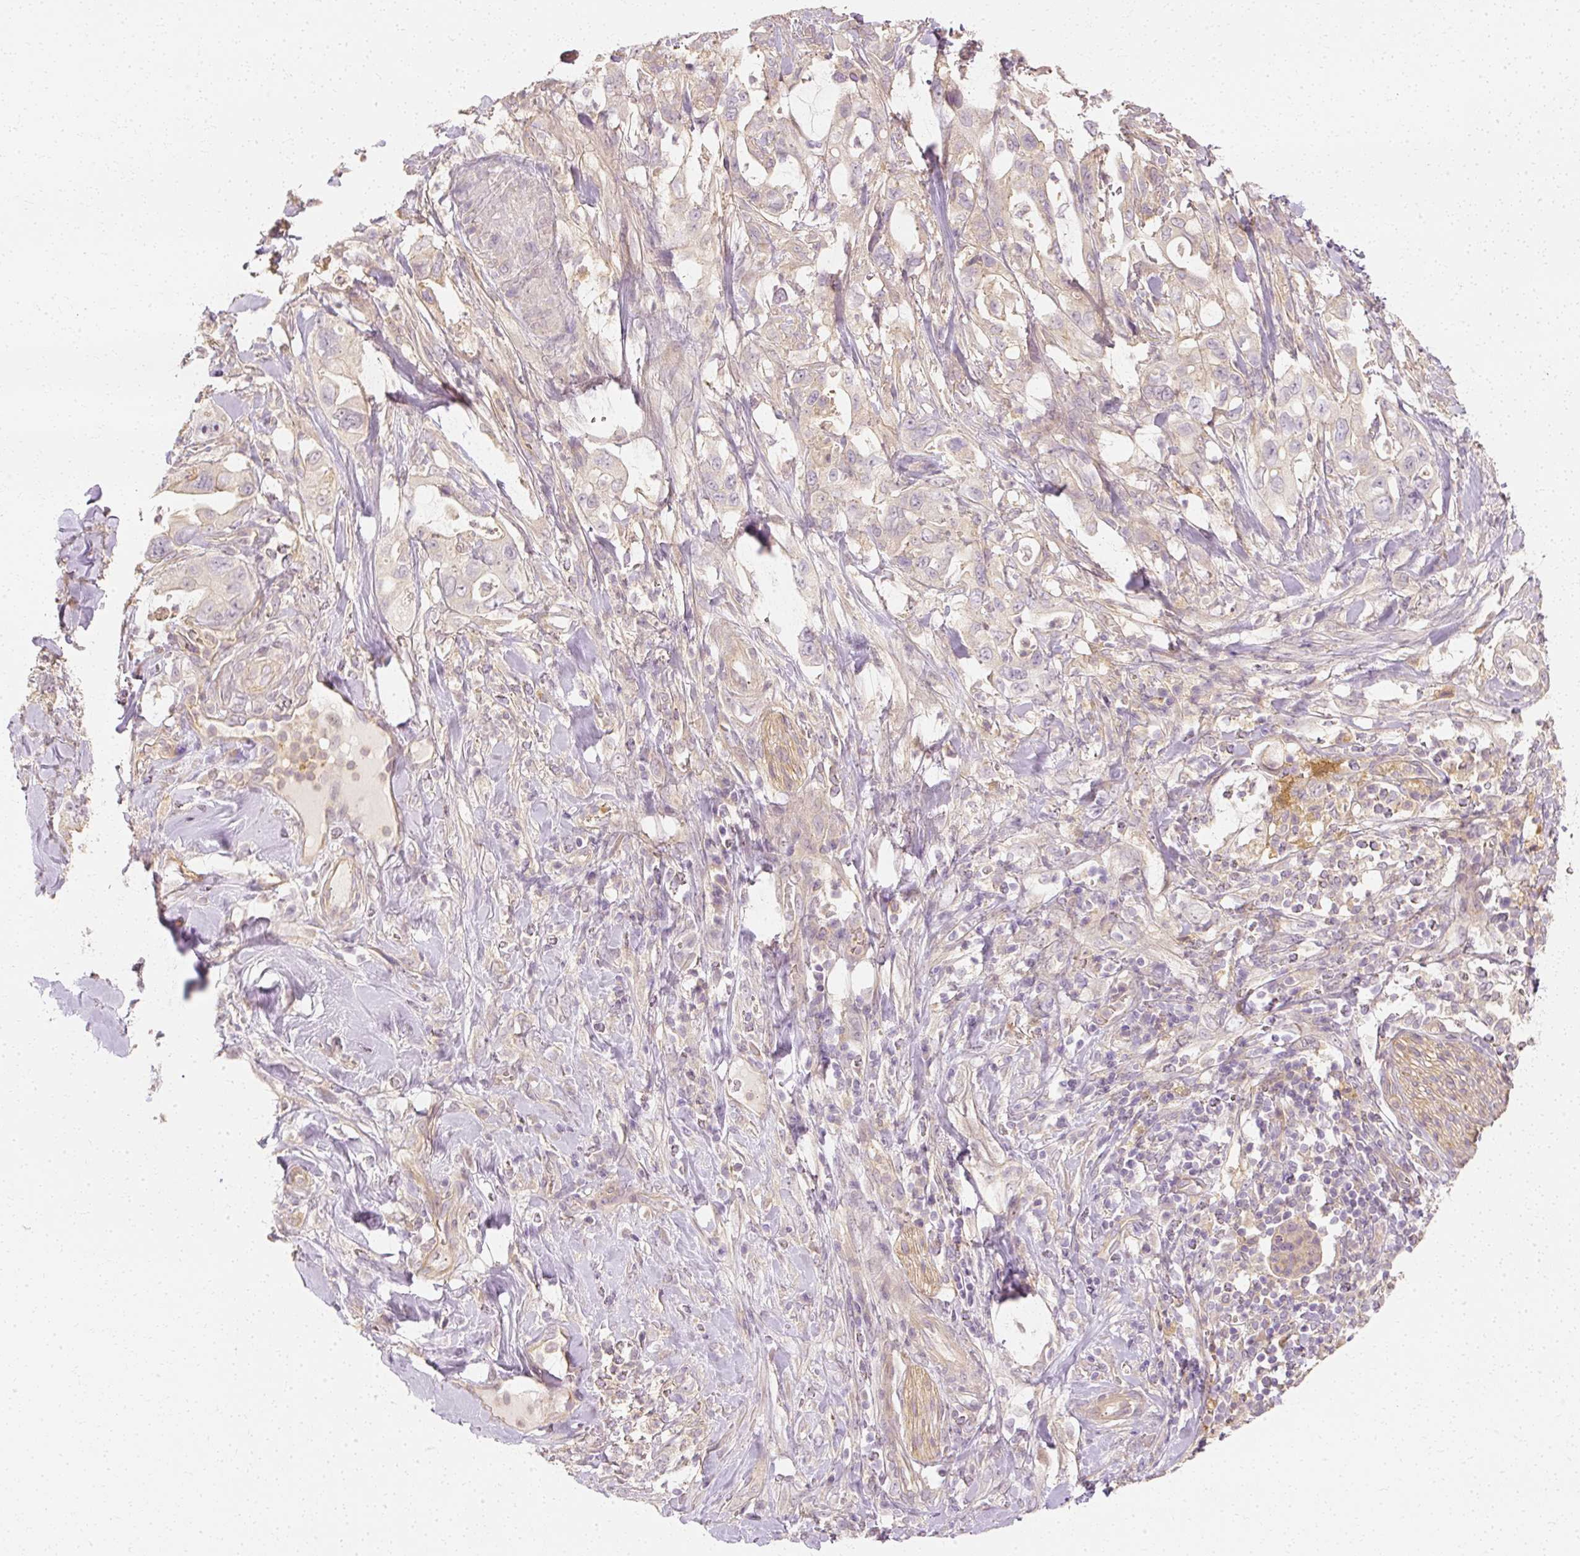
{"staining": {"intensity": "moderate", "quantity": "<25%", "location": "cytoplasmic/membranous"}, "tissue": "pancreatic cancer", "cell_type": "Tumor cells", "image_type": "cancer", "snomed": [{"axis": "morphology", "description": "Adenocarcinoma, NOS"}, {"axis": "topography", "description": "Pancreas"}], "caption": "There is low levels of moderate cytoplasmic/membranous positivity in tumor cells of pancreatic adenocarcinoma, as demonstrated by immunohistochemical staining (brown color).", "gene": "GNAQ", "patient": {"sex": "female", "age": 61}}